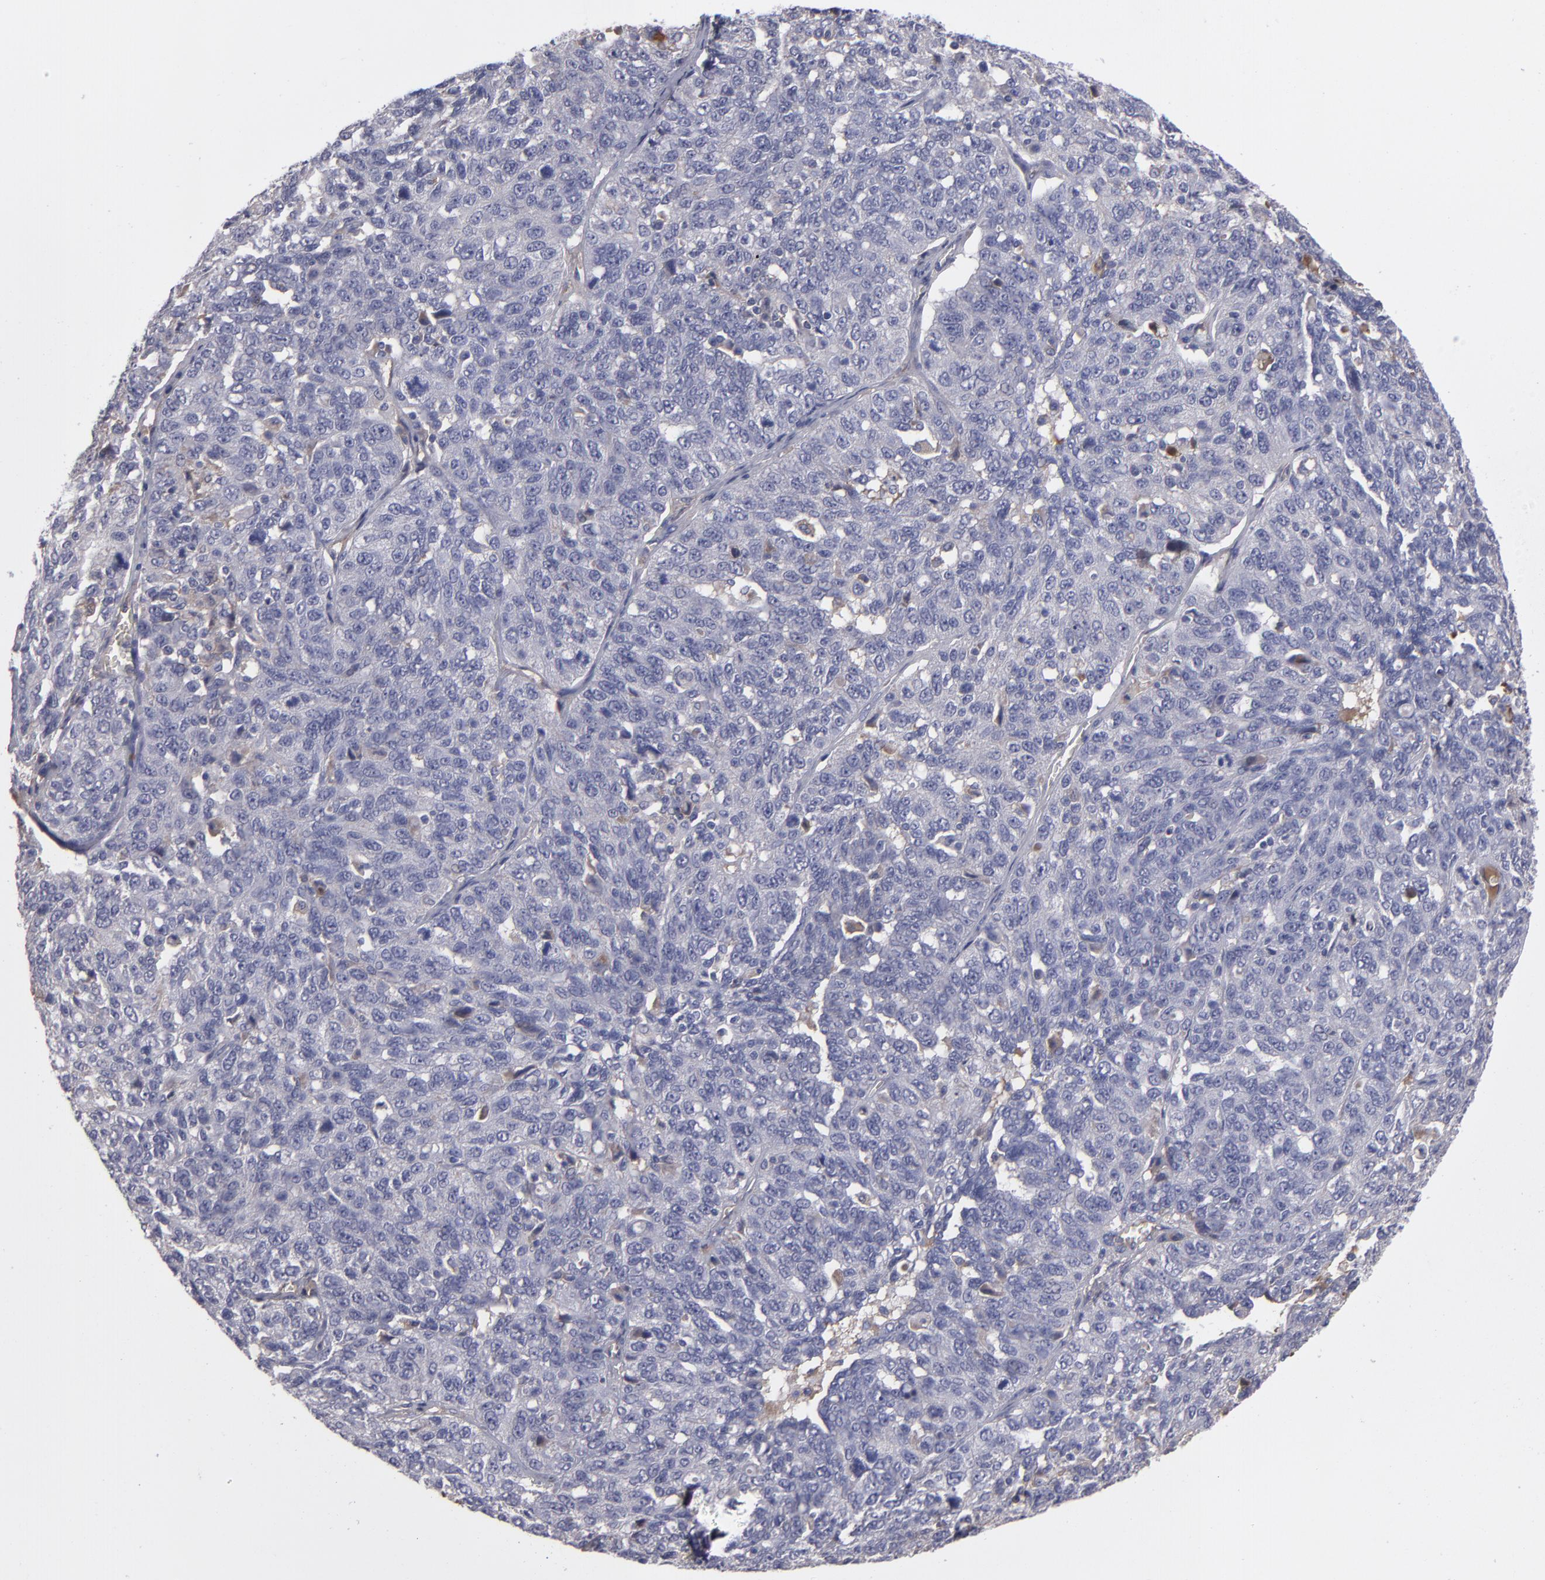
{"staining": {"intensity": "negative", "quantity": "none", "location": "none"}, "tissue": "ovarian cancer", "cell_type": "Tumor cells", "image_type": "cancer", "snomed": [{"axis": "morphology", "description": "Cystadenocarcinoma, serous, NOS"}, {"axis": "topography", "description": "Ovary"}], "caption": "Protein analysis of ovarian serous cystadenocarcinoma exhibits no significant positivity in tumor cells.", "gene": "ITIH4", "patient": {"sex": "female", "age": 71}}